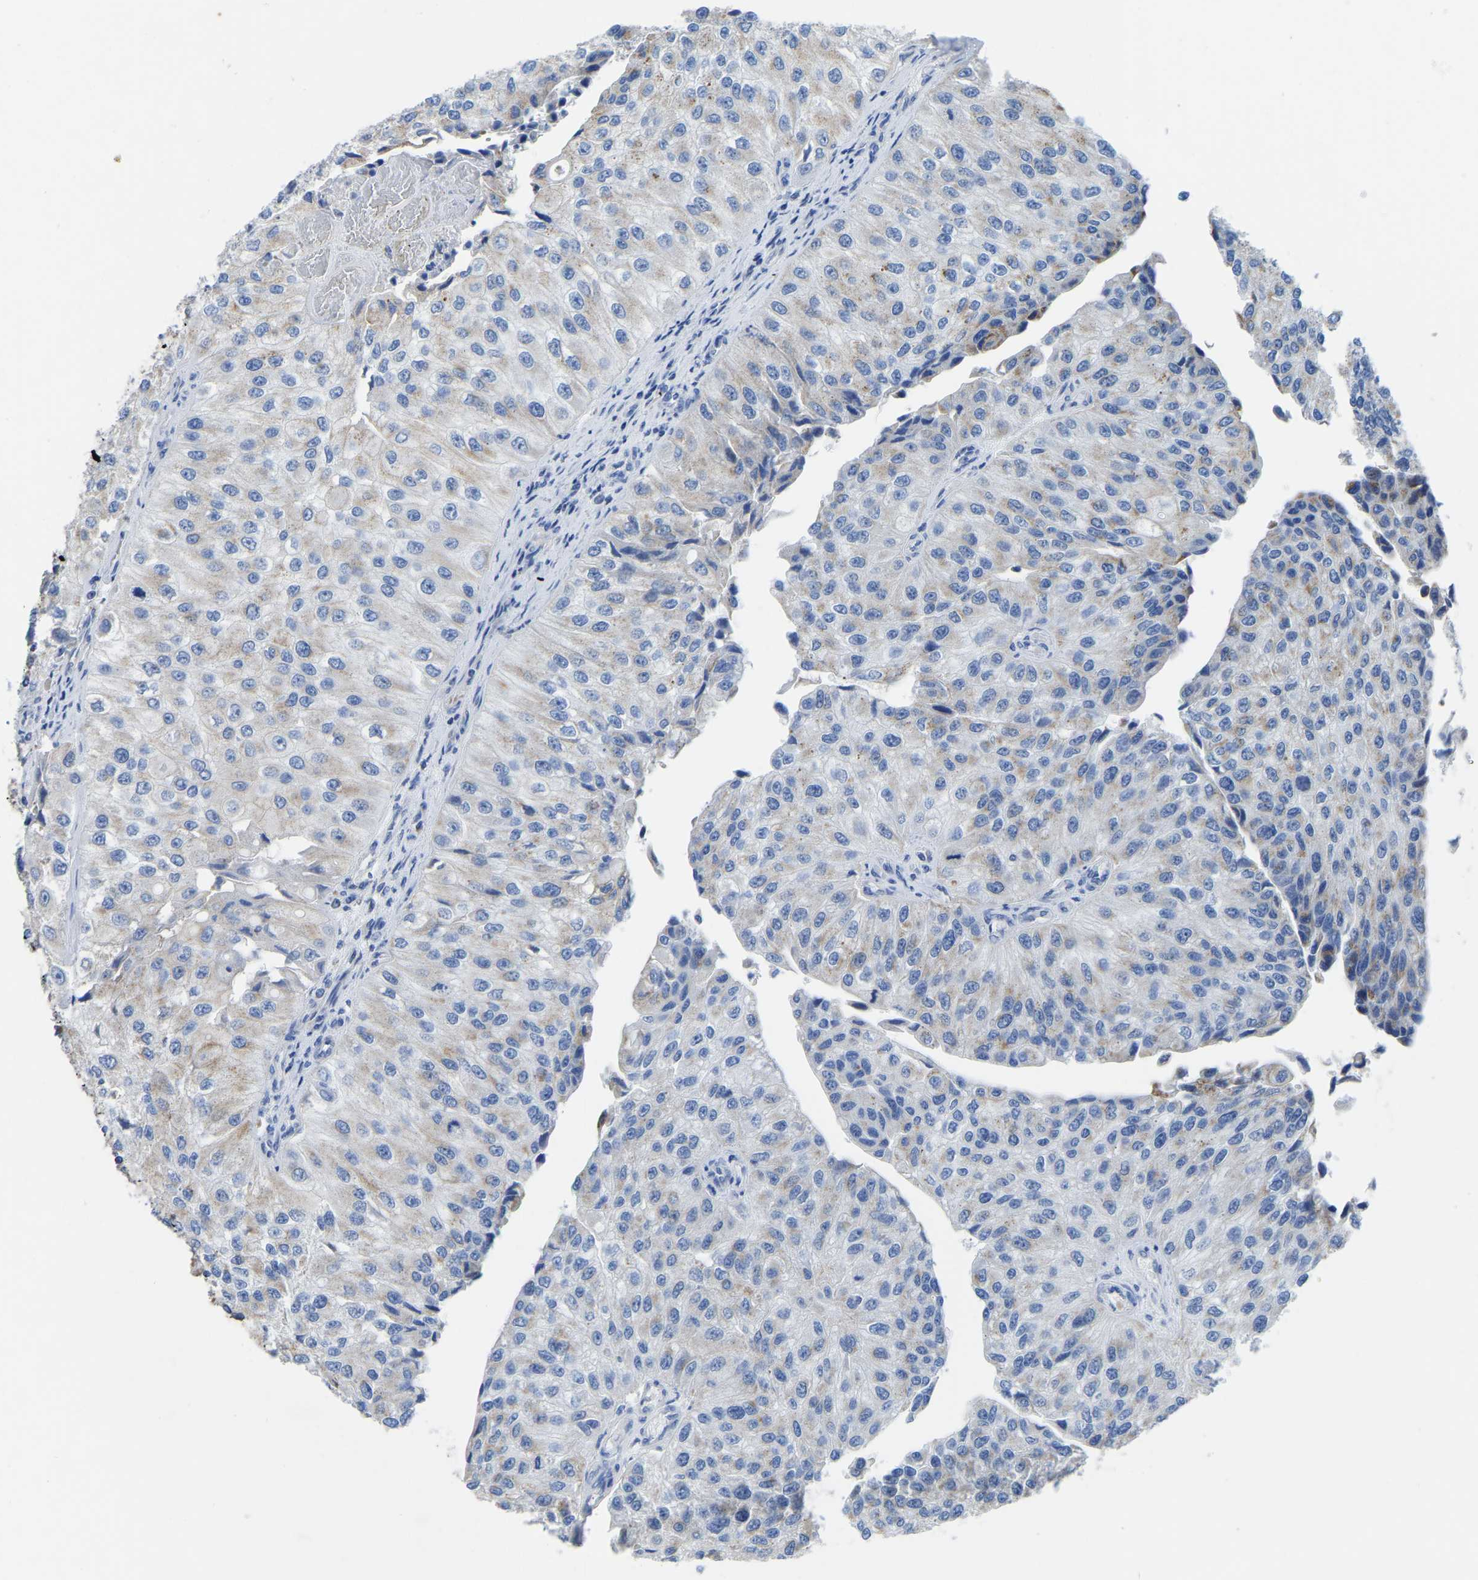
{"staining": {"intensity": "weak", "quantity": "<25%", "location": "cytoplasmic/membranous"}, "tissue": "urothelial cancer", "cell_type": "Tumor cells", "image_type": "cancer", "snomed": [{"axis": "morphology", "description": "Urothelial carcinoma, High grade"}, {"axis": "topography", "description": "Kidney"}, {"axis": "topography", "description": "Urinary bladder"}], "caption": "Immunohistochemical staining of urothelial carcinoma (high-grade) demonstrates no significant staining in tumor cells.", "gene": "ETFA", "patient": {"sex": "male", "age": 77}}